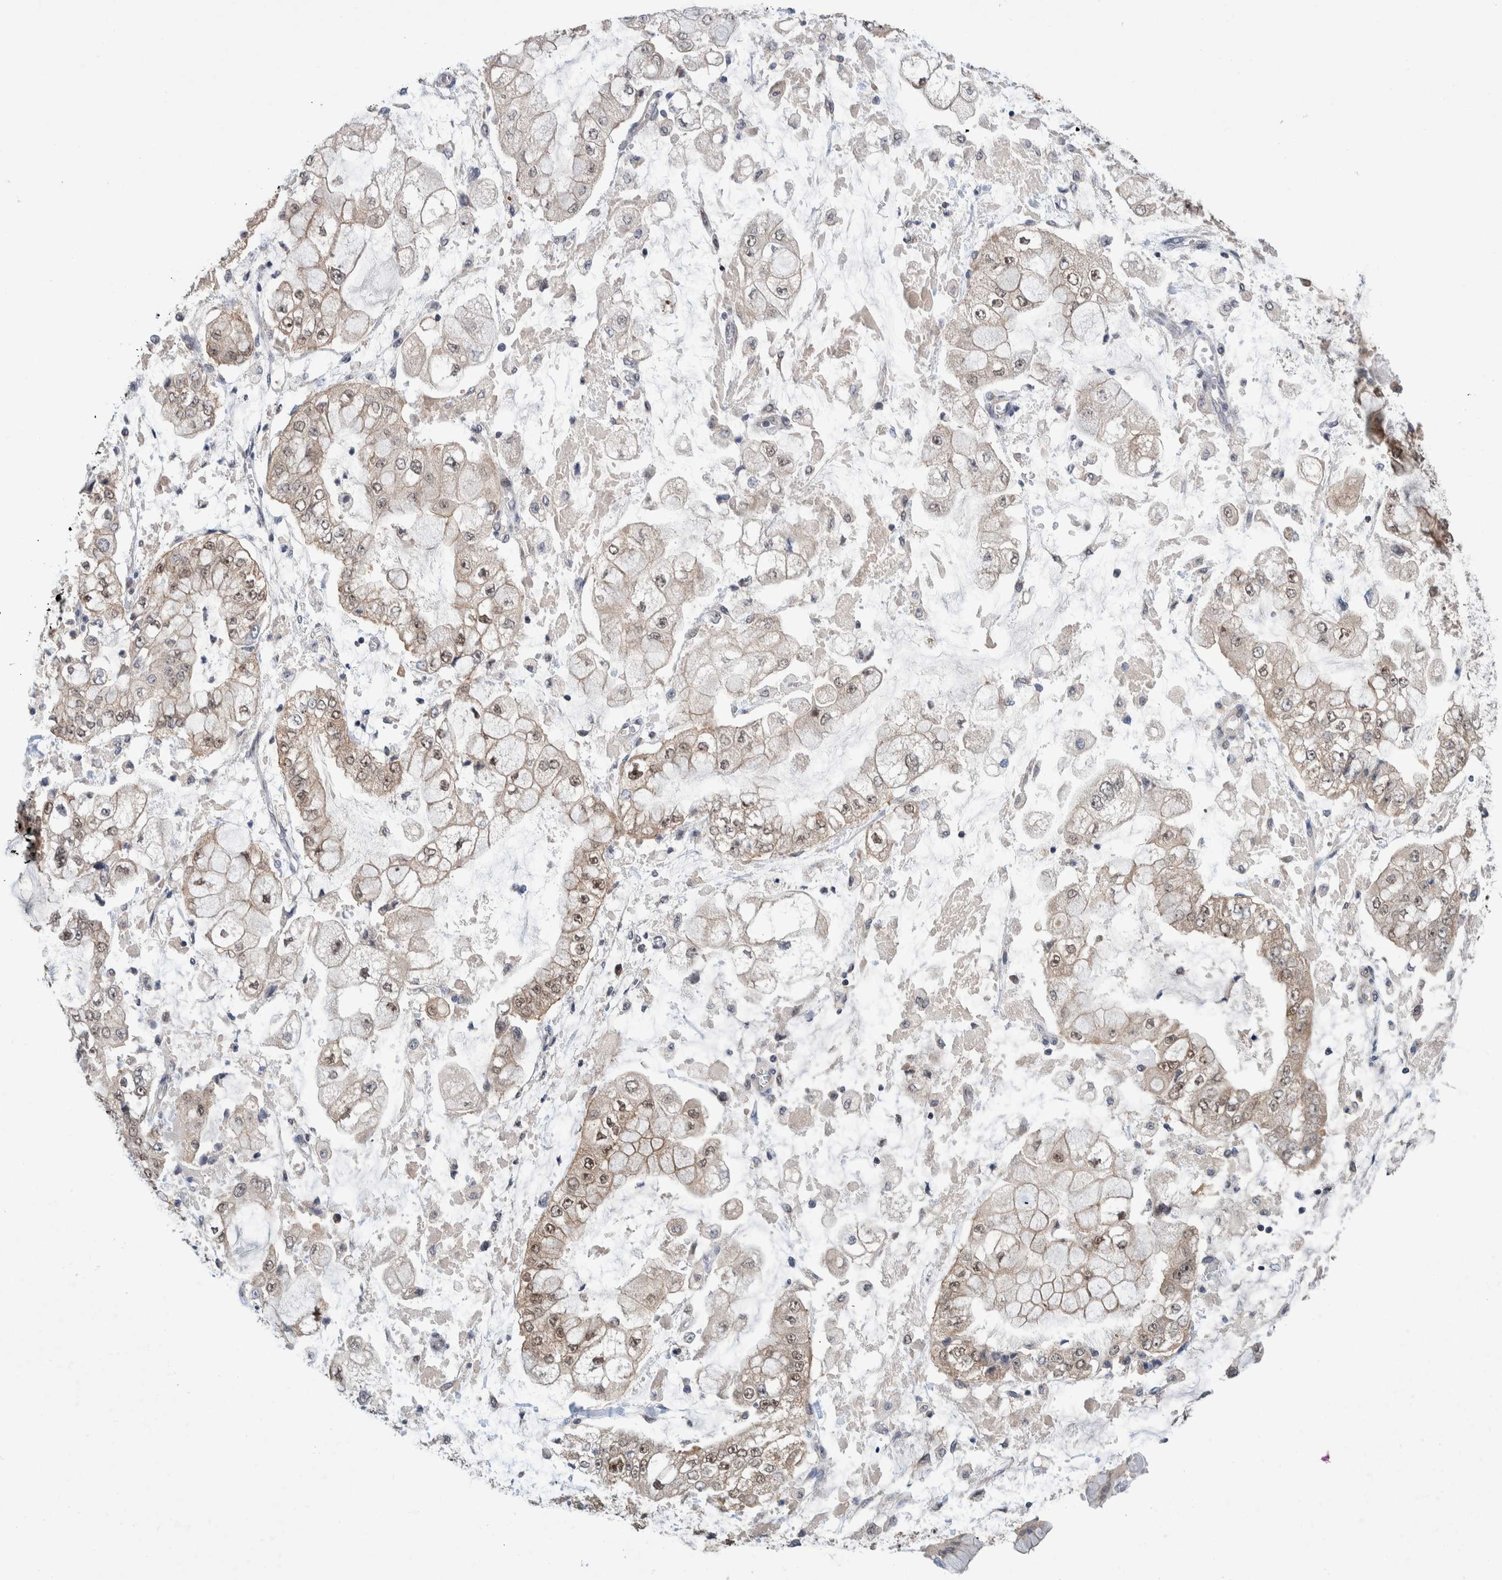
{"staining": {"intensity": "weak", "quantity": ">75%", "location": "cytoplasmic/membranous,nuclear"}, "tissue": "stomach cancer", "cell_type": "Tumor cells", "image_type": "cancer", "snomed": [{"axis": "morphology", "description": "Adenocarcinoma, NOS"}, {"axis": "topography", "description": "Stomach"}], "caption": "Immunohistochemical staining of human stomach adenocarcinoma displays low levels of weak cytoplasmic/membranous and nuclear protein expression in approximately >75% of tumor cells.", "gene": "PLPBP", "patient": {"sex": "male", "age": 76}}